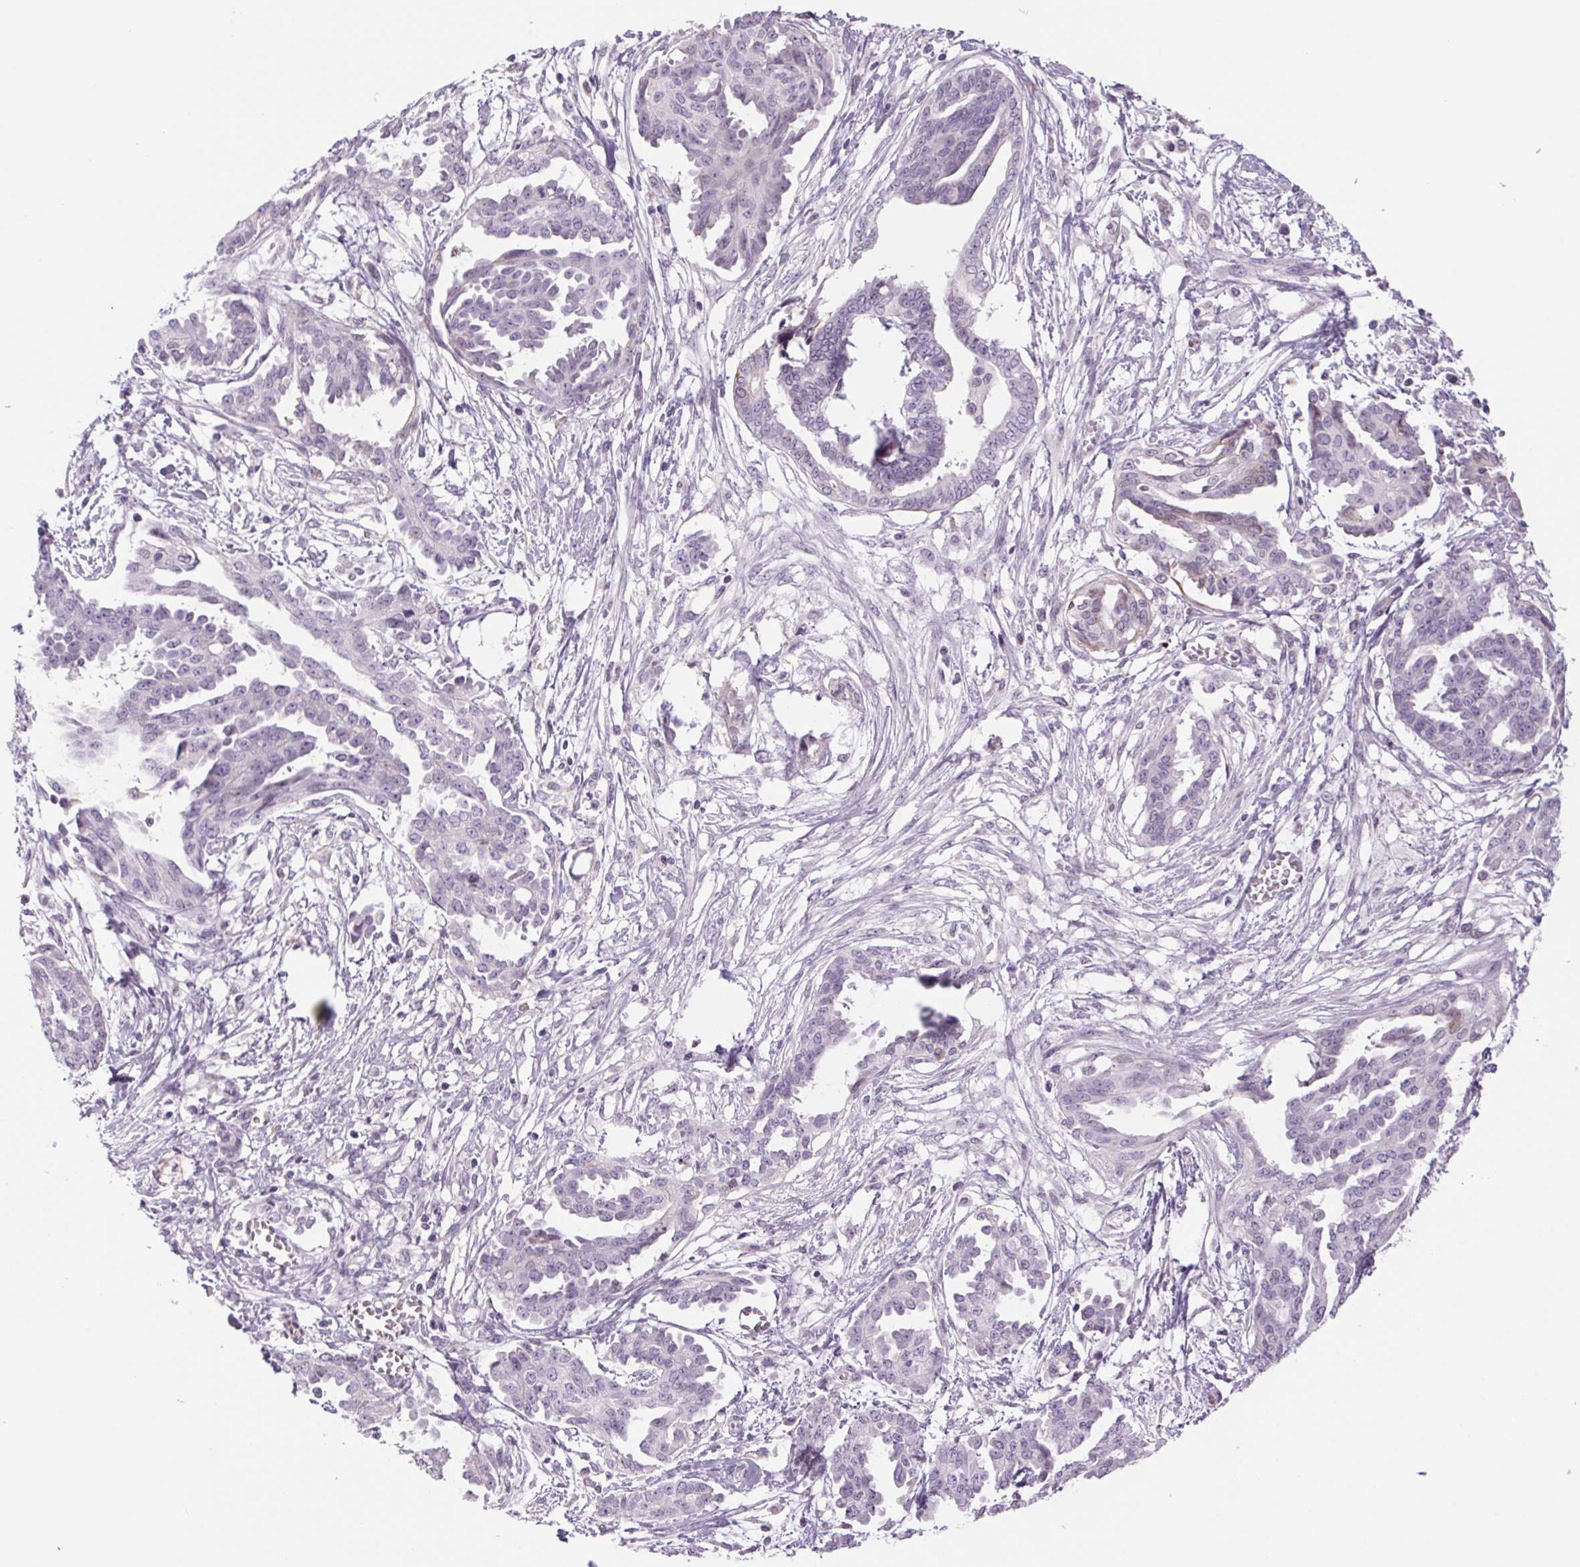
{"staining": {"intensity": "negative", "quantity": "none", "location": "none"}, "tissue": "ovarian cancer", "cell_type": "Tumor cells", "image_type": "cancer", "snomed": [{"axis": "morphology", "description": "Cystadenocarcinoma, serous, NOS"}, {"axis": "topography", "description": "Ovary"}], "caption": "An image of serous cystadenocarcinoma (ovarian) stained for a protein demonstrates no brown staining in tumor cells.", "gene": "KRT1", "patient": {"sex": "female", "age": 71}}